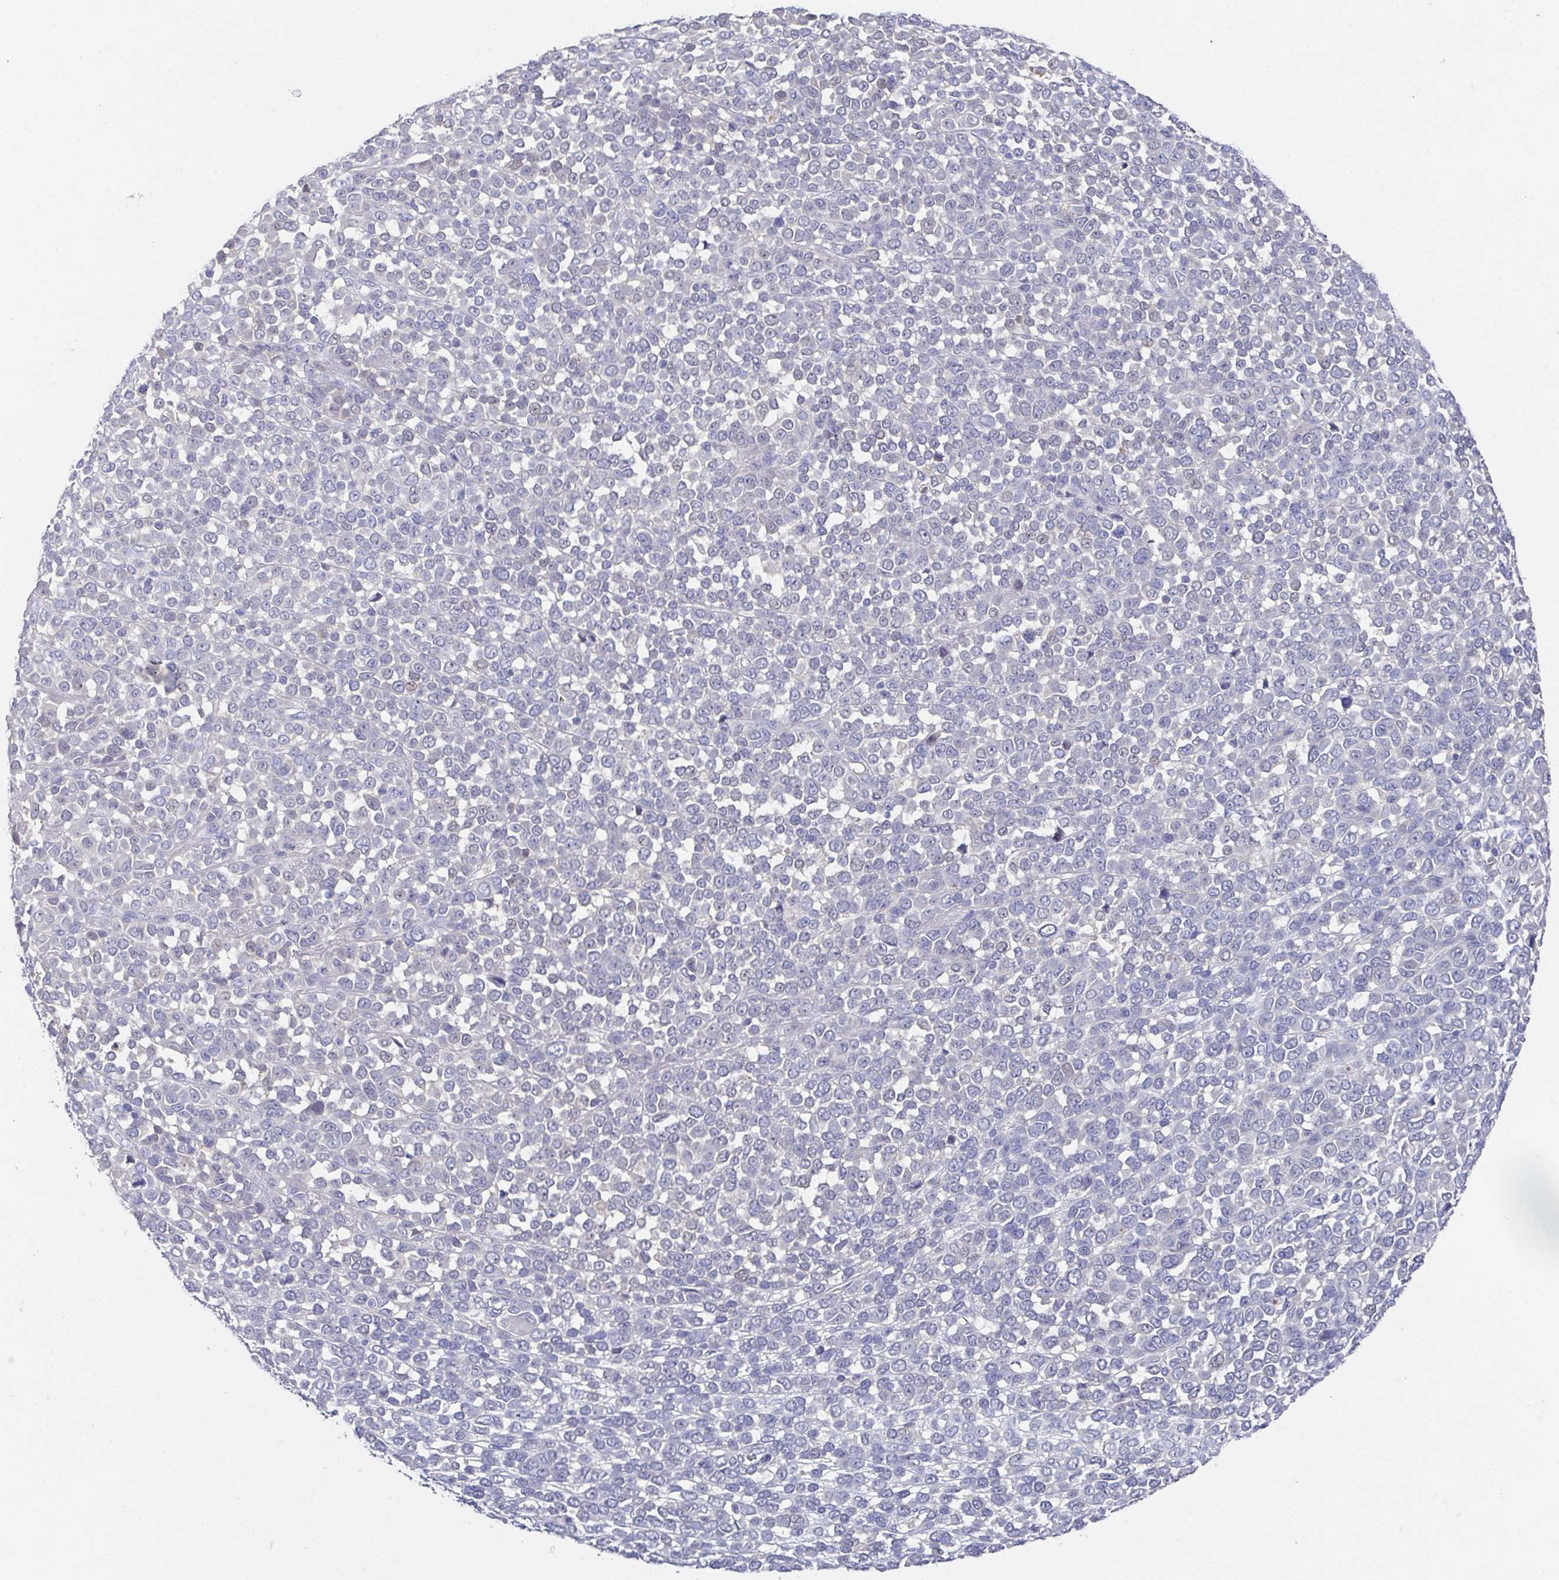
{"staining": {"intensity": "negative", "quantity": "none", "location": "none"}, "tissue": "melanoma", "cell_type": "Tumor cells", "image_type": "cancer", "snomed": [{"axis": "morphology", "description": "Malignant melanoma, NOS"}, {"axis": "topography", "description": "Skin"}], "caption": "High power microscopy photomicrograph of an IHC micrograph of malignant melanoma, revealing no significant positivity in tumor cells.", "gene": "SSC4D", "patient": {"sex": "female", "age": 95}}